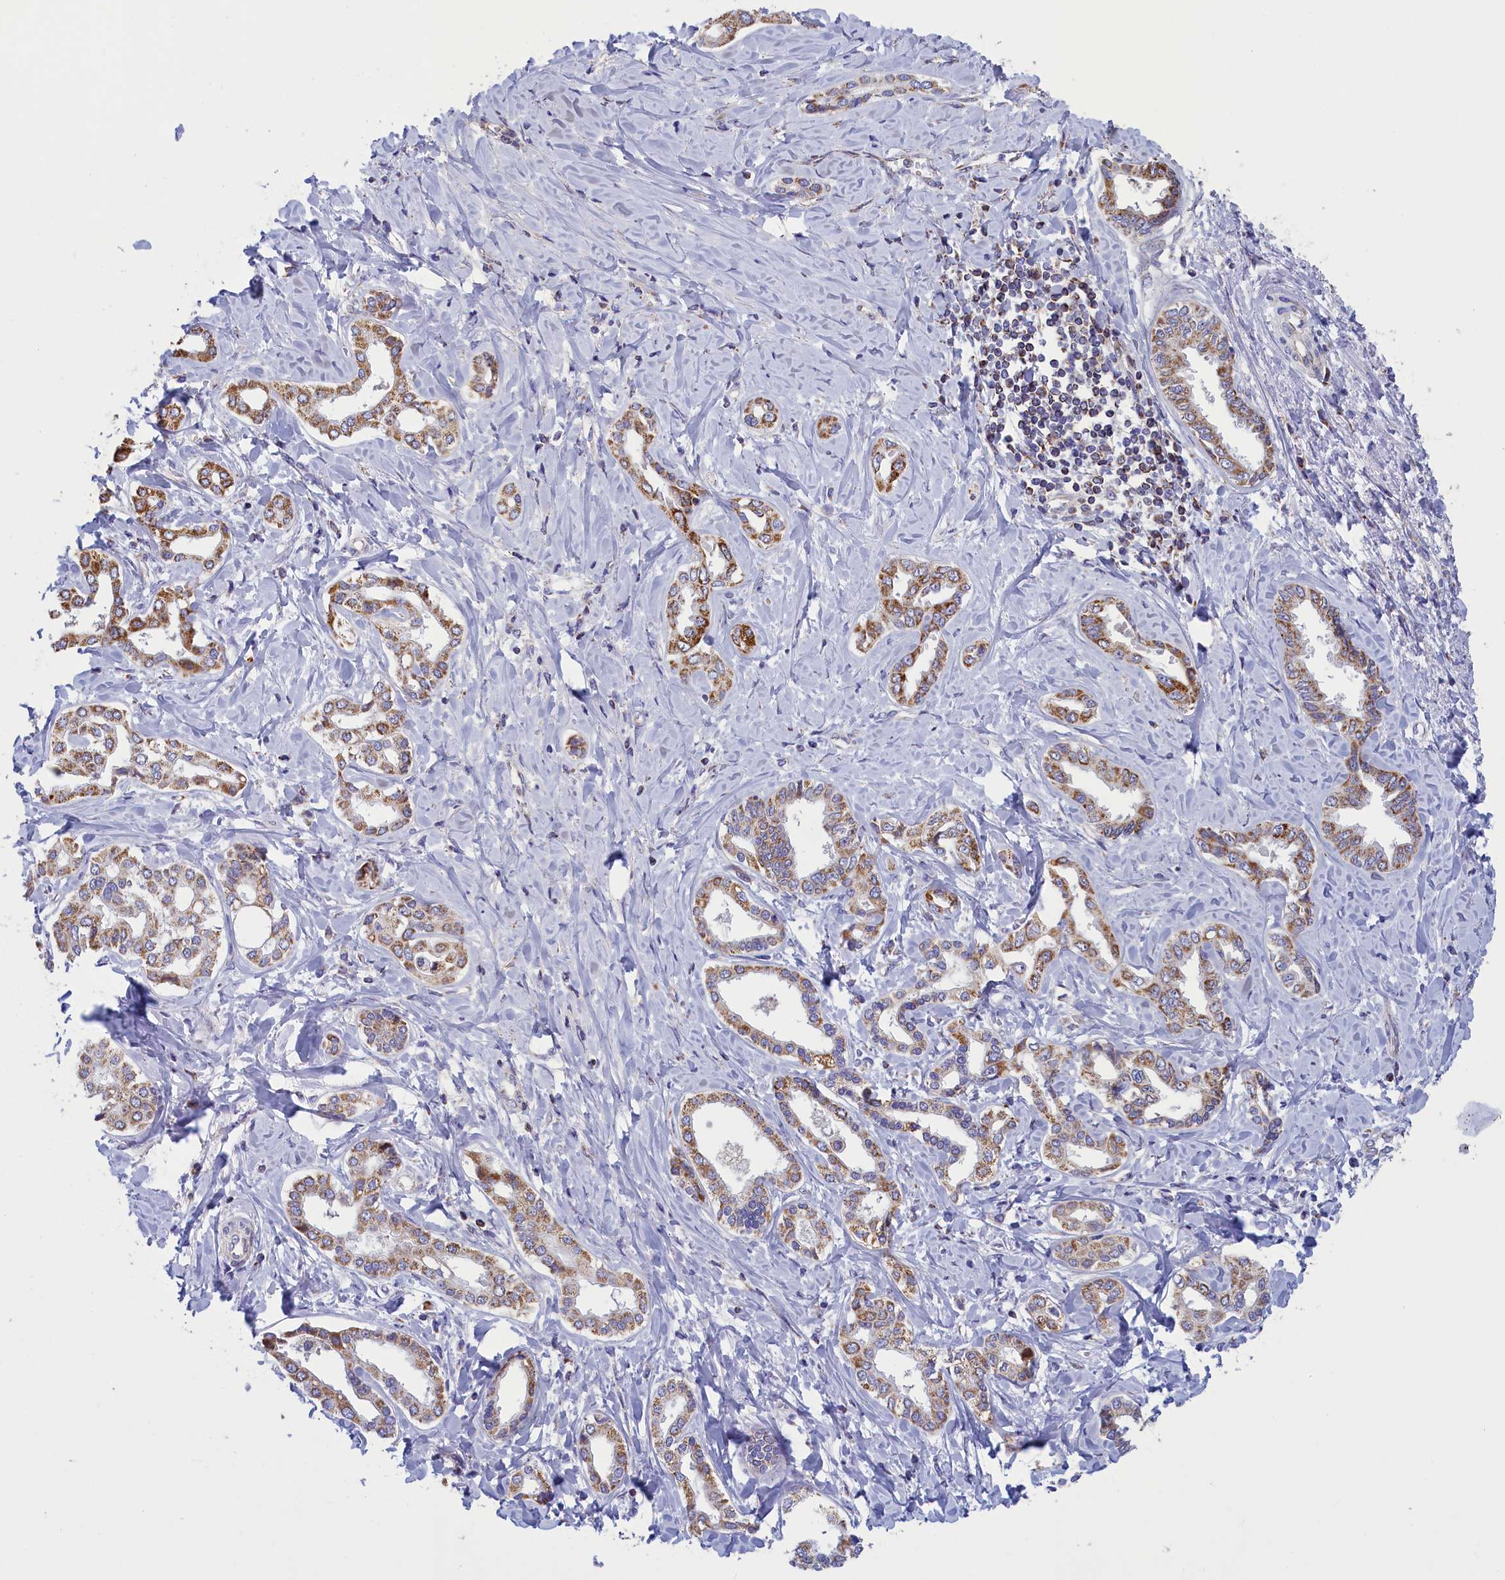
{"staining": {"intensity": "moderate", "quantity": "25%-75%", "location": "cytoplasmic/membranous"}, "tissue": "liver cancer", "cell_type": "Tumor cells", "image_type": "cancer", "snomed": [{"axis": "morphology", "description": "Cholangiocarcinoma"}, {"axis": "topography", "description": "Liver"}], "caption": "Protein positivity by immunohistochemistry exhibits moderate cytoplasmic/membranous positivity in about 25%-75% of tumor cells in liver cancer.", "gene": "IFT122", "patient": {"sex": "female", "age": 77}}